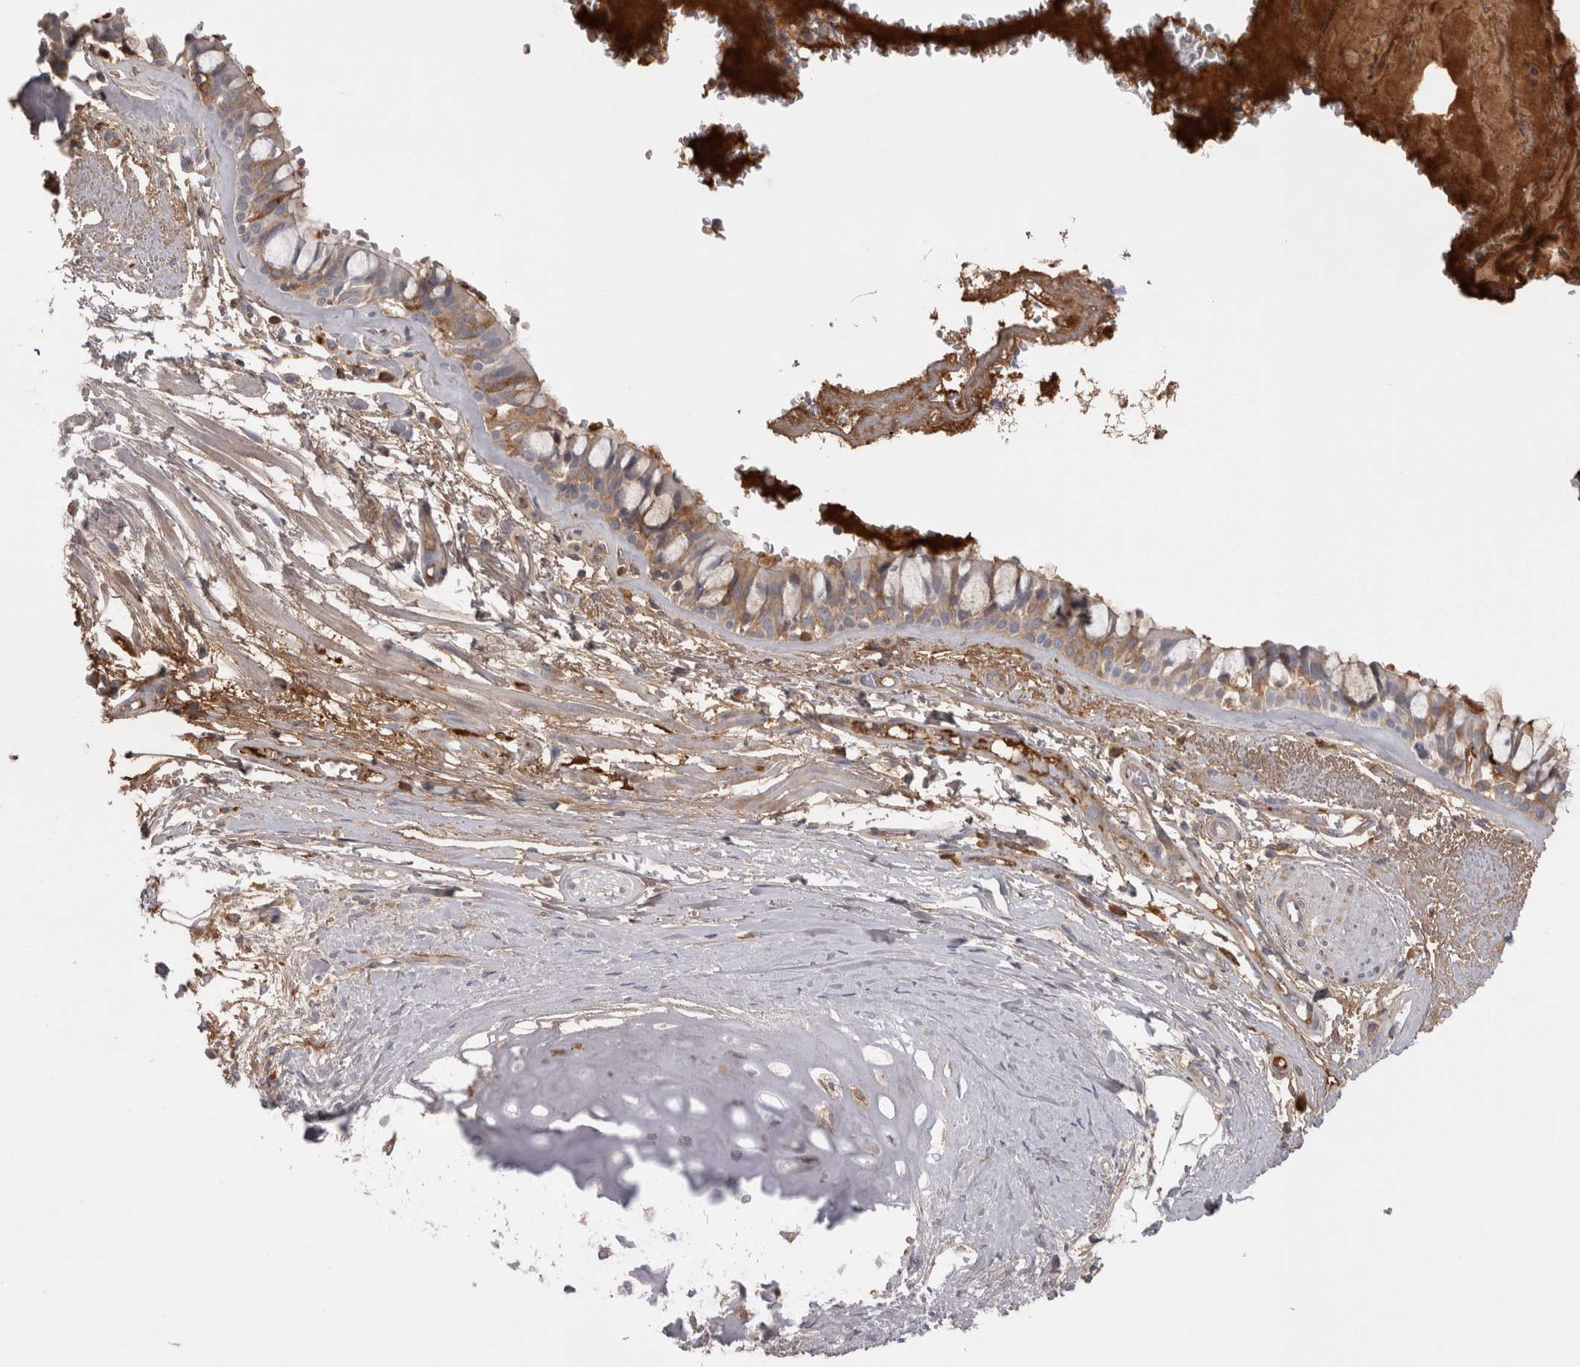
{"staining": {"intensity": "moderate", "quantity": "<25%", "location": "cytoplasmic/membranous"}, "tissue": "bronchus", "cell_type": "Respiratory epithelial cells", "image_type": "normal", "snomed": [{"axis": "morphology", "description": "Normal tissue, NOS"}, {"axis": "topography", "description": "Bronchus"}], "caption": "Unremarkable bronchus demonstrates moderate cytoplasmic/membranous staining in approximately <25% of respiratory epithelial cells, visualized by immunohistochemistry. The staining is performed using DAB (3,3'-diaminobenzidine) brown chromogen to label protein expression. The nuclei are counter-stained blue using hematoxylin.", "gene": "SAA4", "patient": {"sex": "male", "age": 66}}